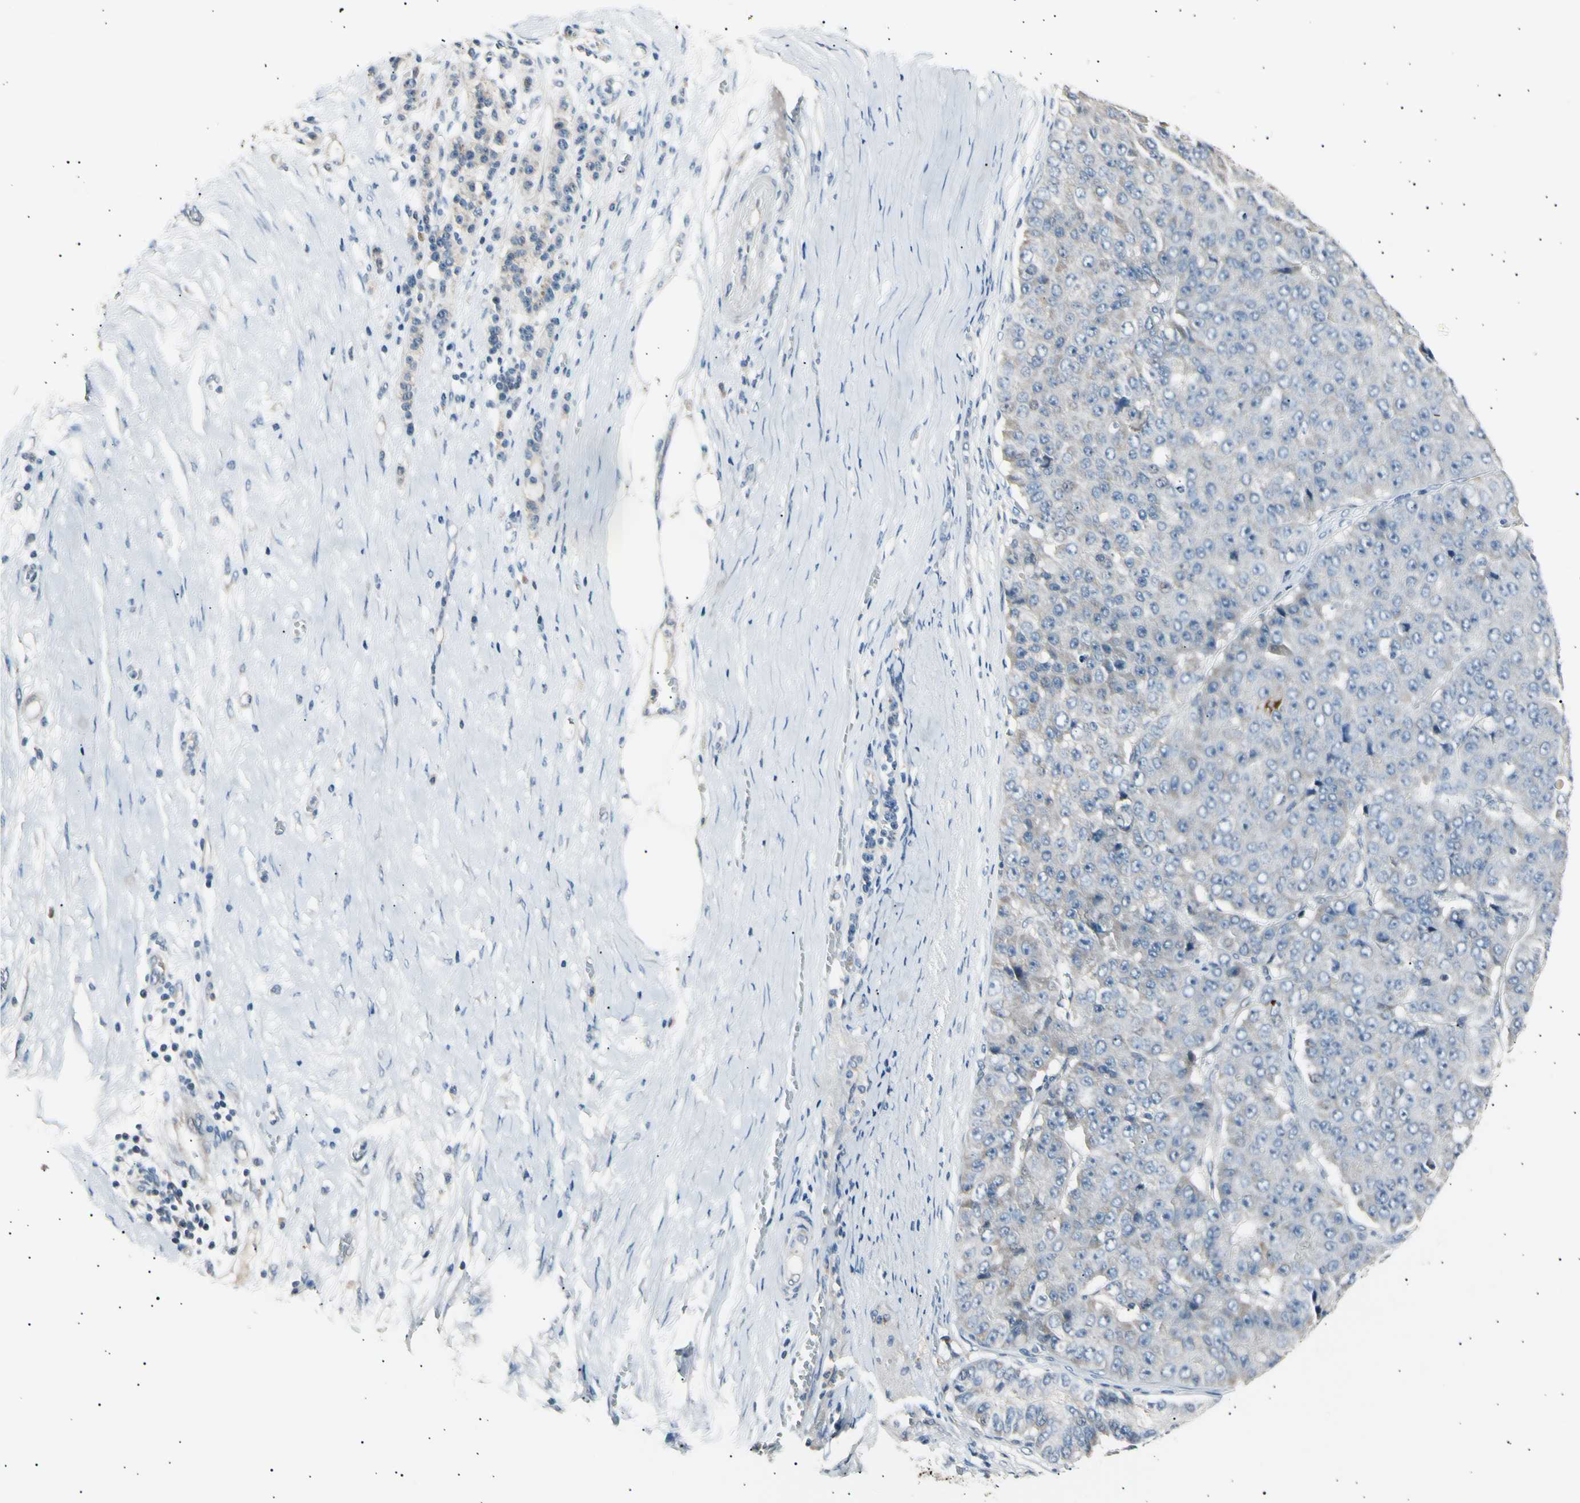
{"staining": {"intensity": "weak", "quantity": "<25%", "location": "cytoplasmic/membranous"}, "tissue": "pancreatic cancer", "cell_type": "Tumor cells", "image_type": "cancer", "snomed": [{"axis": "morphology", "description": "Adenocarcinoma, NOS"}, {"axis": "topography", "description": "Pancreas"}], "caption": "This is a image of IHC staining of pancreatic adenocarcinoma, which shows no expression in tumor cells.", "gene": "LDLR", "patient": {"sex": "male", "age": 50}}